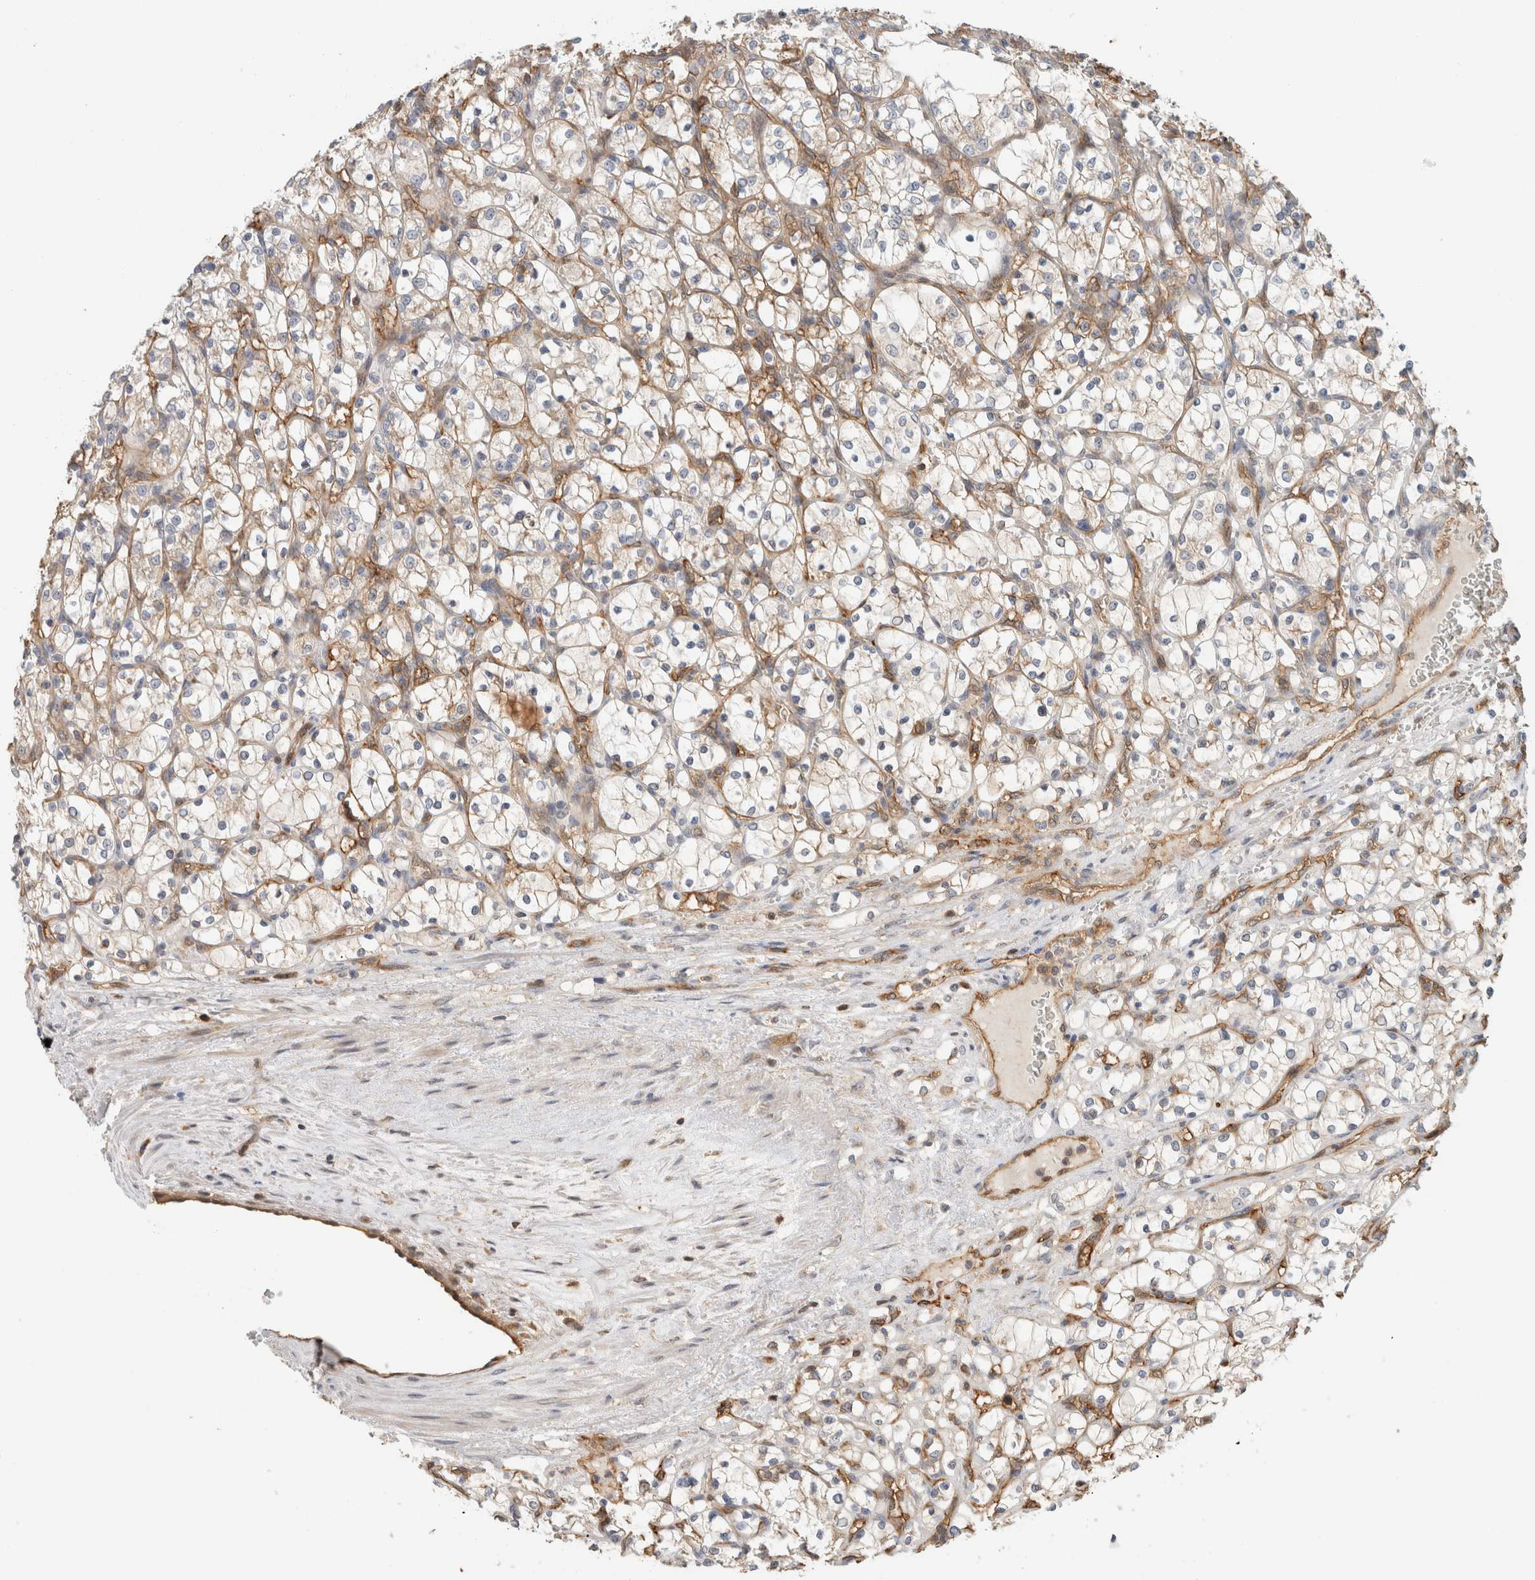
{"staining": {"intensity": "weak", "quantity": "<25%", "location": "cytoplasmic/membranous"}, "tissue": "renal cancer", "cell_type": "Tumor cells", "image_type": "cancer", "snomed": [{"axis": "morphology", "description": "Adenocarcinoma, NOS"}, {"axis": "topography", "description": "Kidney"}], "caption": "Immunohistochemistry (IHC) micrograph of human renal cancer (adenocarcinoma) stained for a protein (brown), which exhibits no expression in tumor cells.", "gene": "PFDN4", "patient": {"sex": "female", "age": 69}}